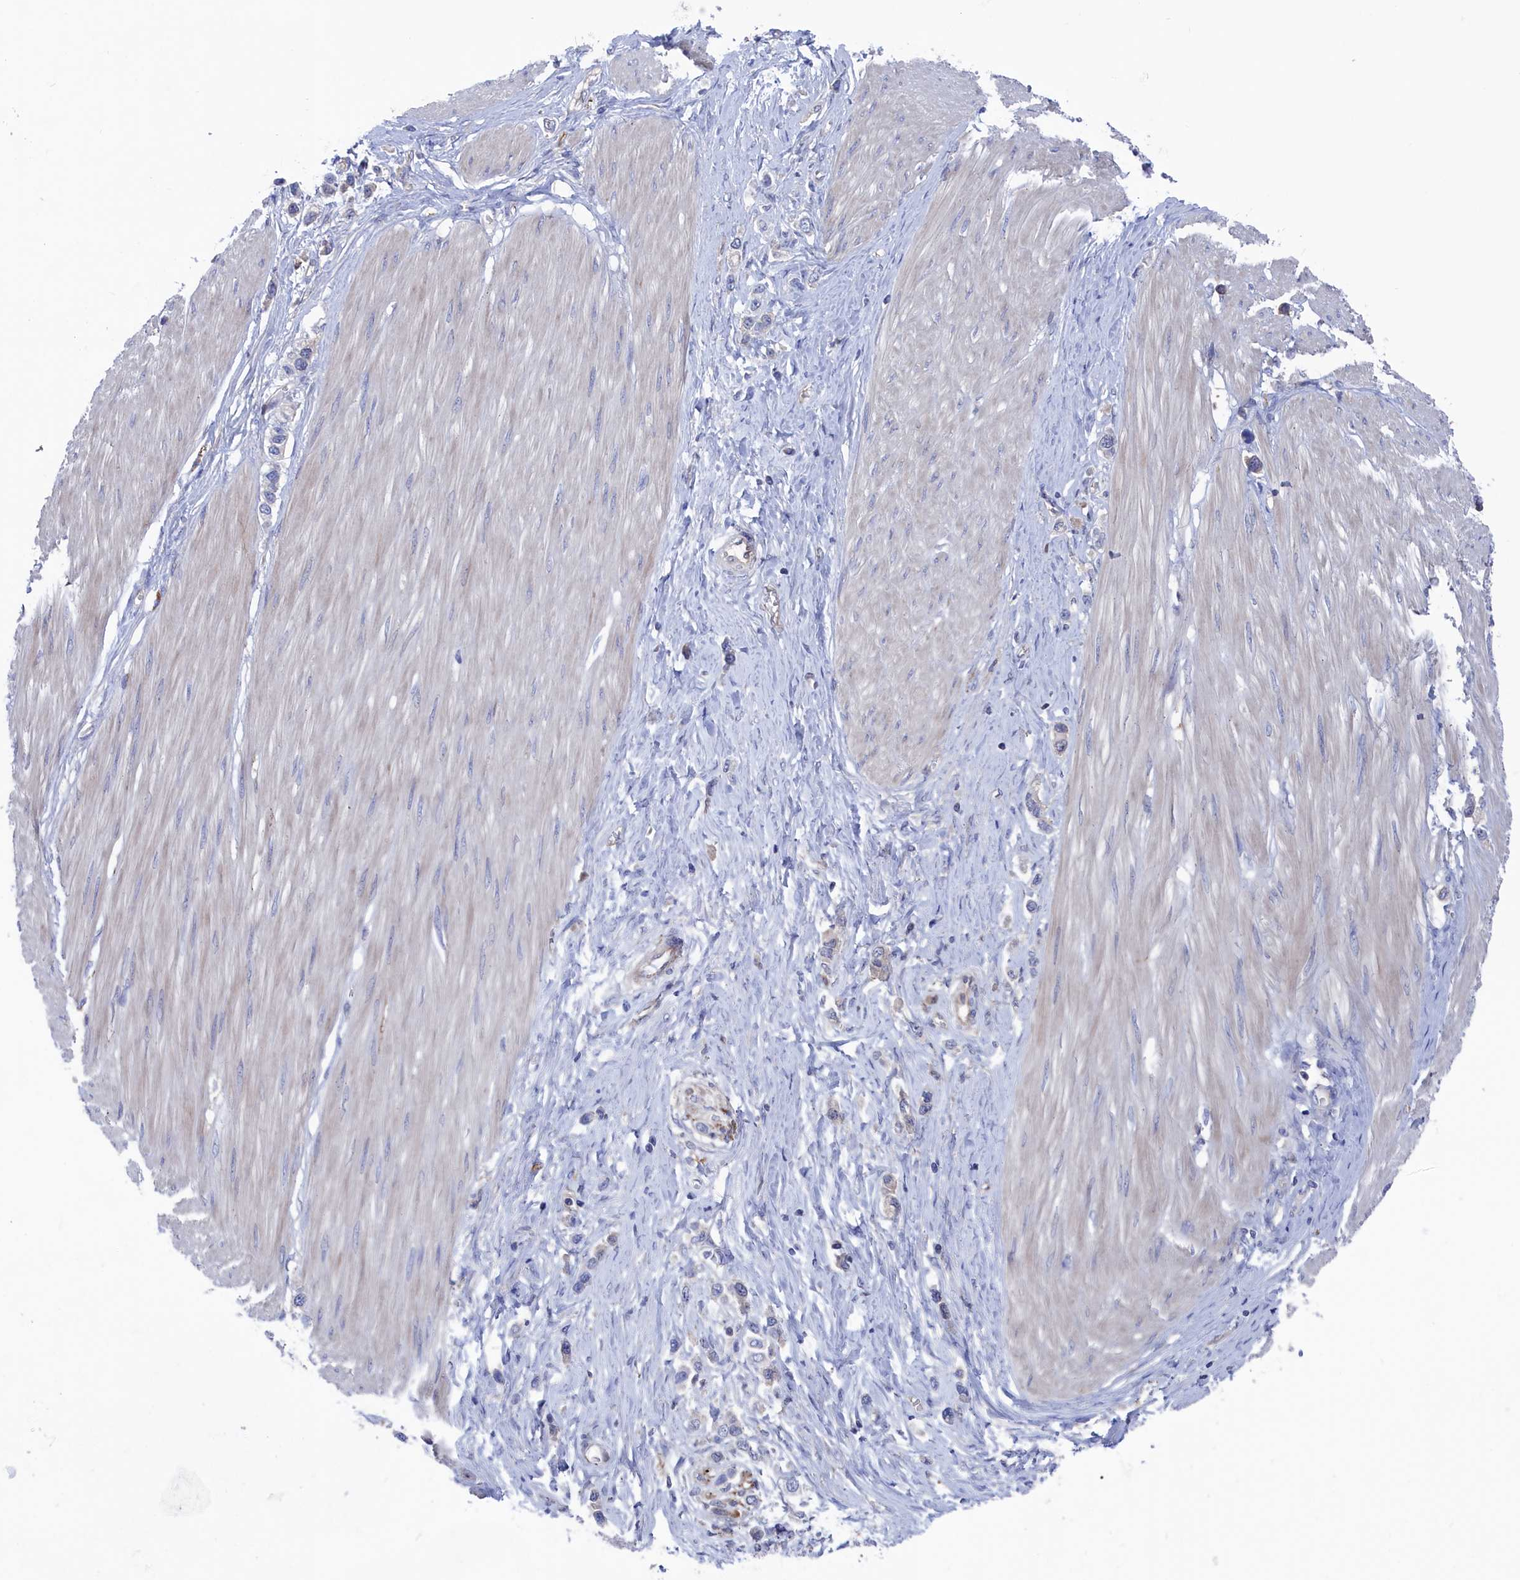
{"staining": {"intensity": "negative", "quantity": "none", "location": "none"}, "tissue": "stomach cancer", "cell_type": "Tumor cells", "image_type": "cancer", "snomed": [{"axis": "morphology", "description": "Adenocarcinoma, NOS"}, {"axis": "topography", "description": "Stomach"}], "caption": "This is a histopathology image of immunohistochemistry (IHC) staining of stomach cancer (adenocarcinoma), which shows no expression in tumor cells.", "gene": "NUTF2", "patient": {"sex": "female", "age": 65}}